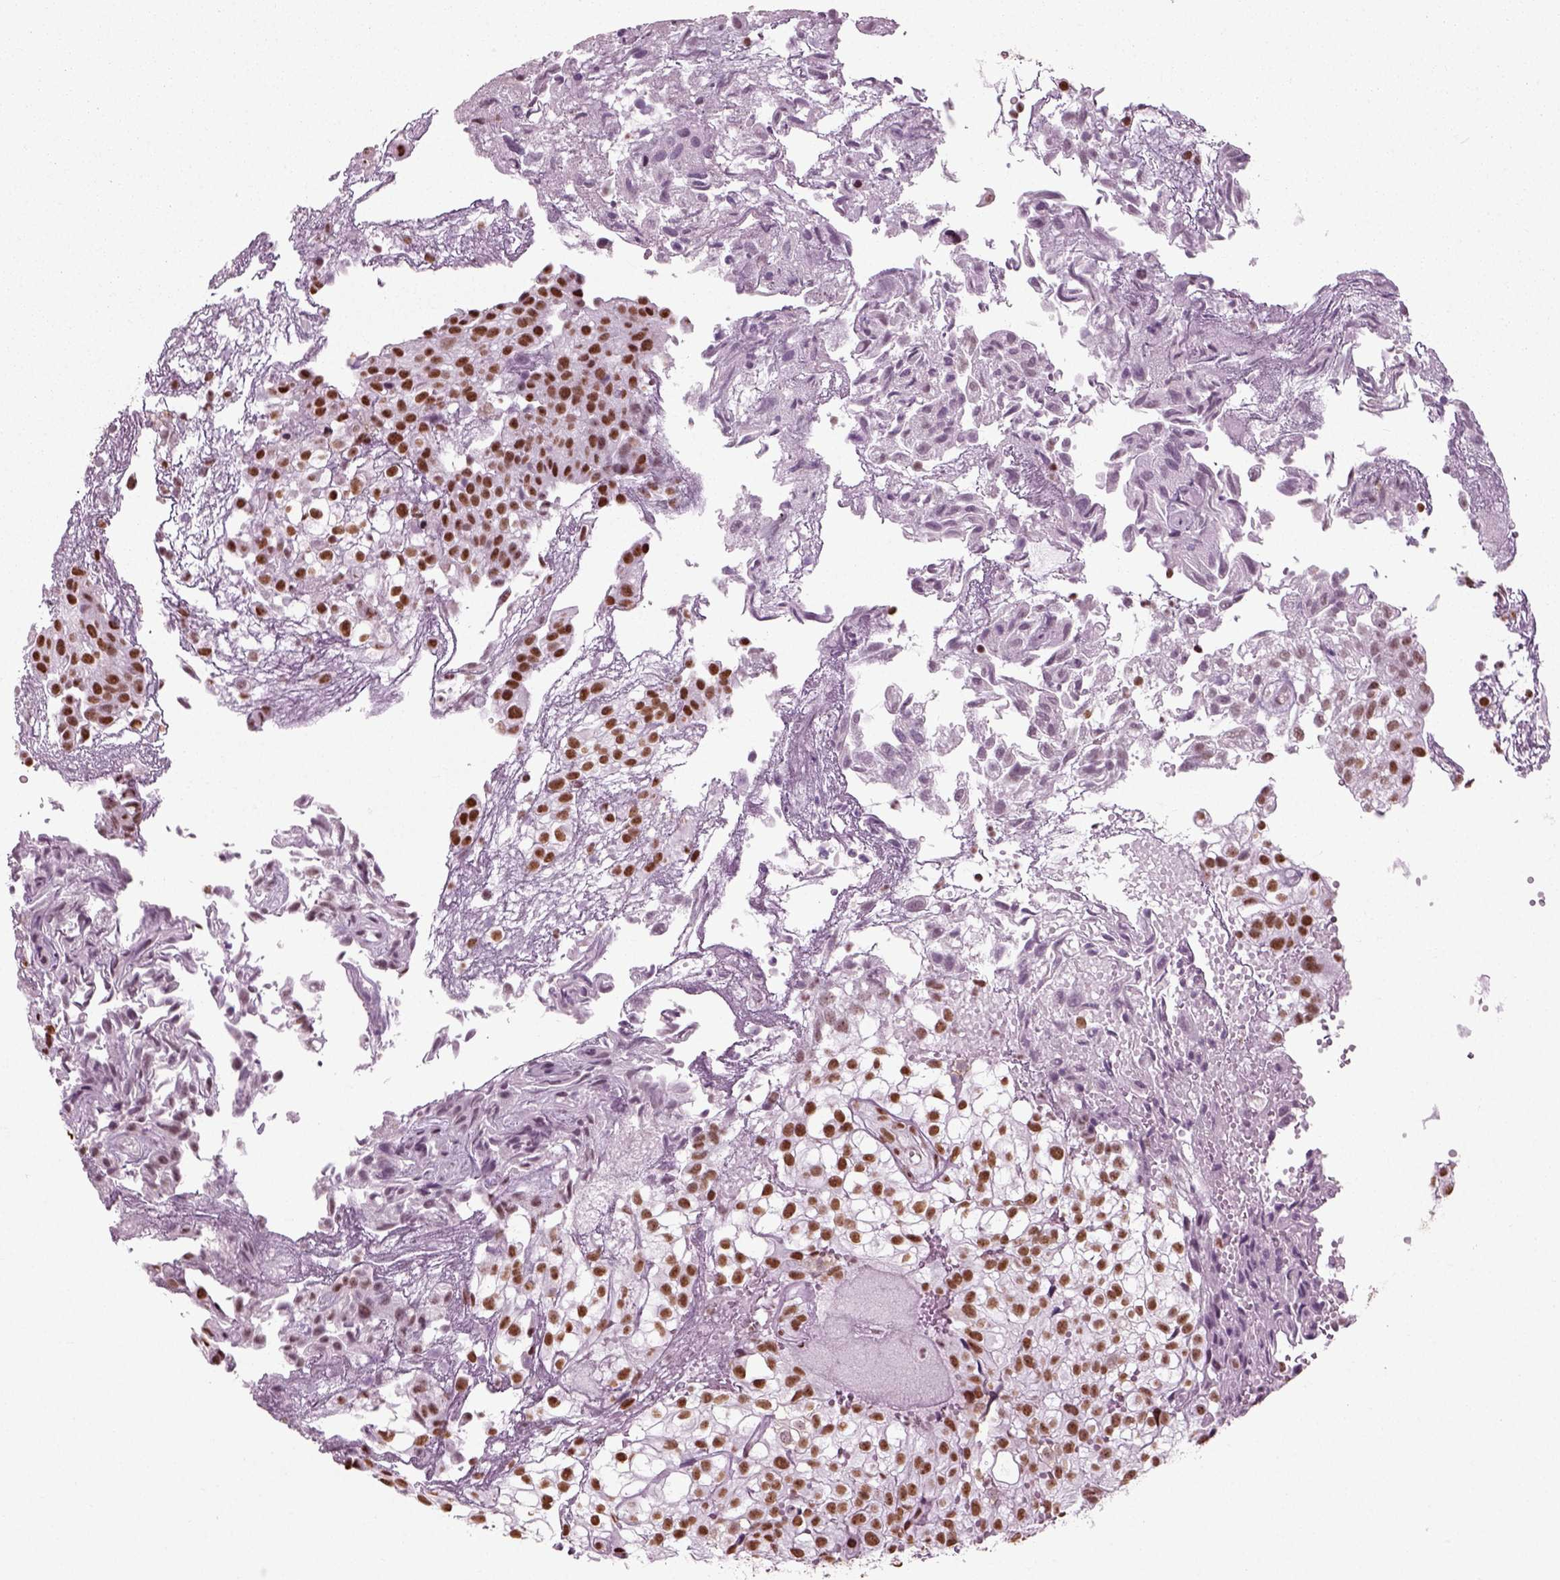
{"staining": {"intensity": "strong", "quantity": ">75%", "location": "nuclear"}, "tissue": "urothelial cancer", "cell_type": "Tumor cells", "image_type": "cancer", "snomed": [{"axis": "morphology", "description": "Urothelial carcinoma, High grade"}, {"axis": "topography", "description": "Urinary bladder"}], "caption": "DAB (3,3'-diaminobenzidine) immunohistochemical staining of urothelial cancer exhibits strong nuclear protein expression in approximately >75% of tumor cells. Using DAB (3,3'-diaminobenzidine) (brown) and hematoxylin (blue) stains, captured at high magnification using brightfield microscopy.", "gene": "POLR1H", "patient": {"sex": "male", "age": 56}}